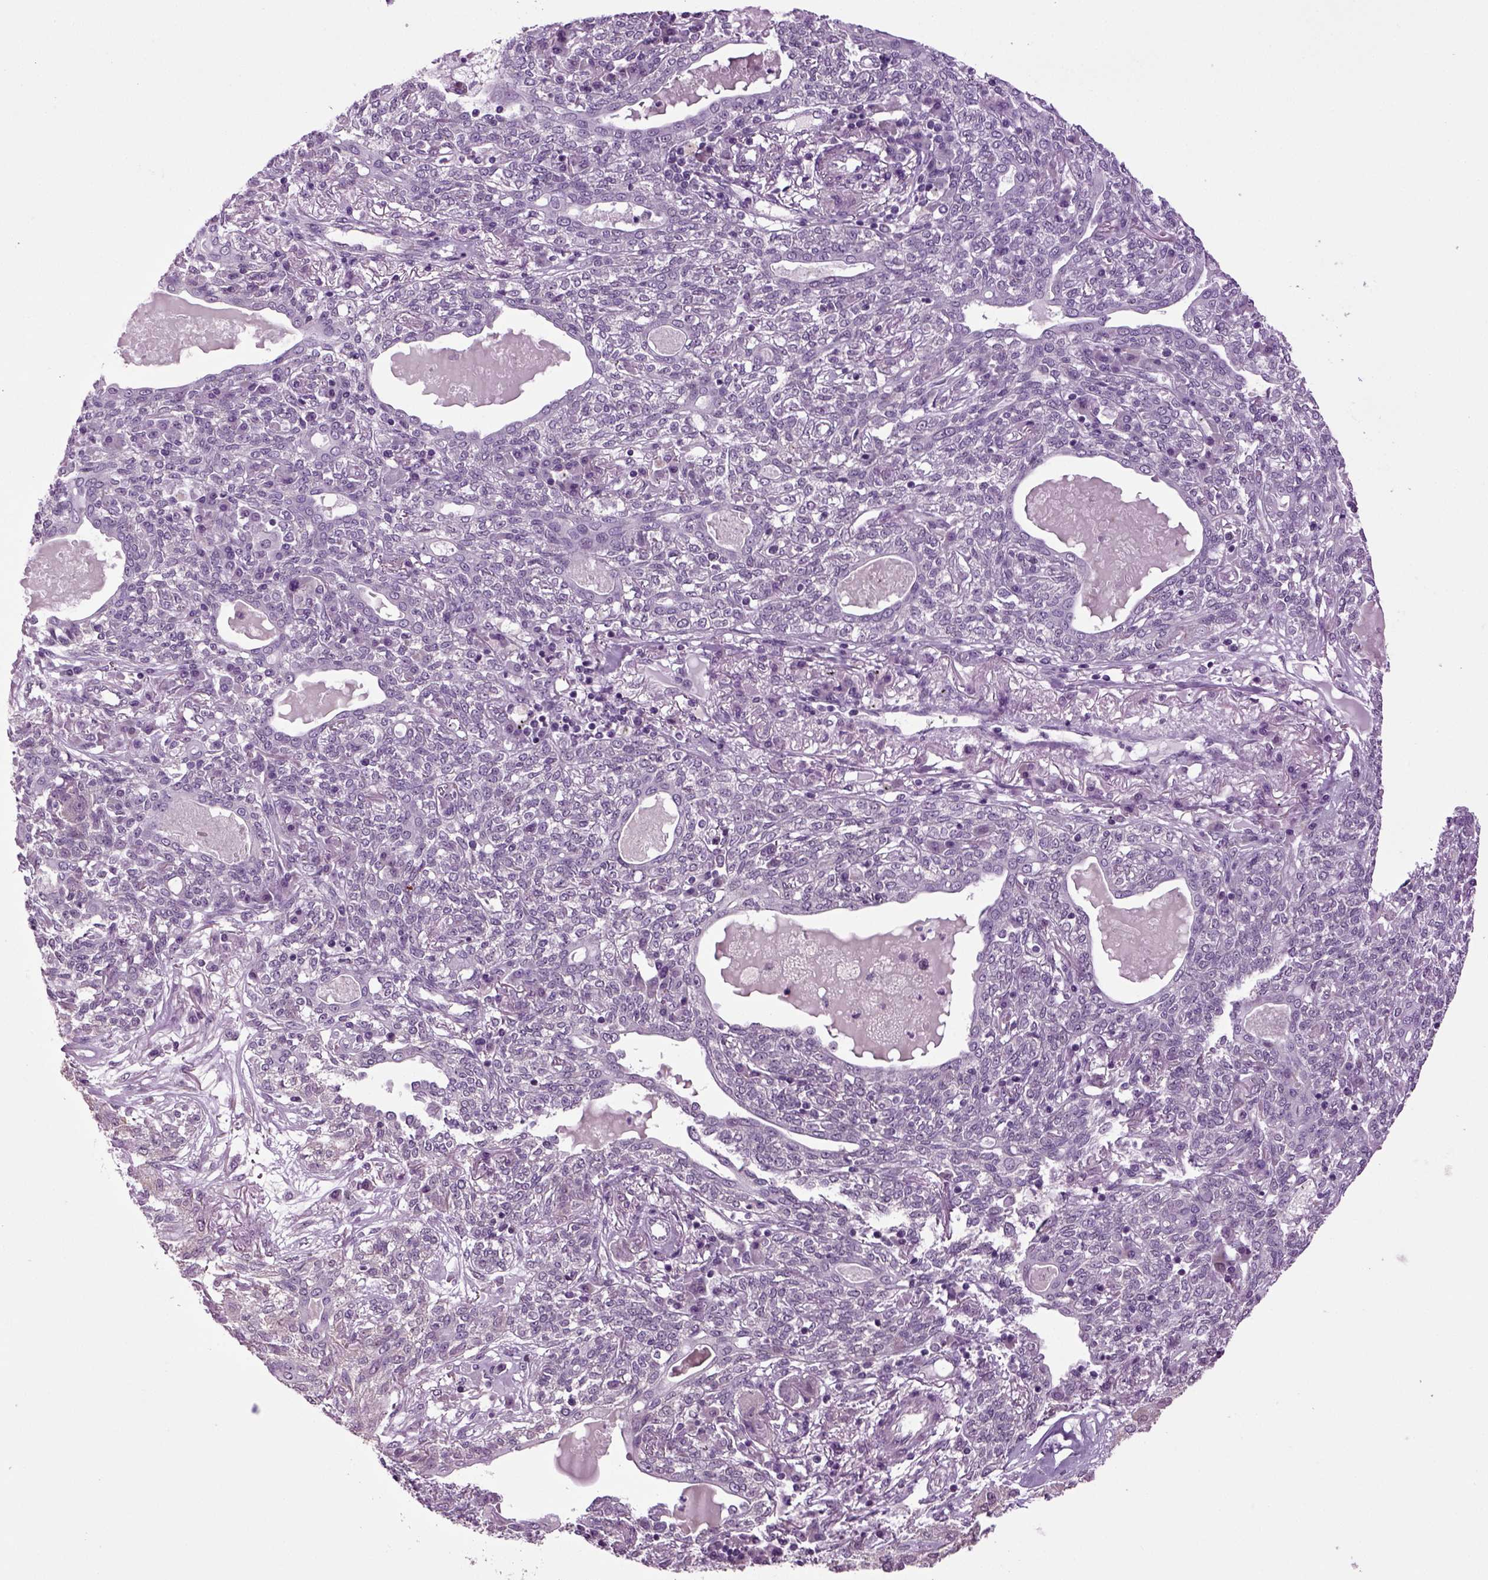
{"staining": {"intensity": "negative", "quantity": "none", "location": "none"}, "tissue": "lung cancer", "cell_type": "Tumor cells", "image_type": "cancer", "snomed": [{"axis": "morphology", "description": "Squamous cell carcinoma, NOS"}, {"axis": "topography", "description": "Lung"}], "caption": "Photomicrograph shows no protein expression in tumor cells of lung cancer tissue. (Immunohistochemistry, brightfield microscopy, high magnification).", "gene": "PLCH2", "patient": {"sex": "female", "age": 70}}